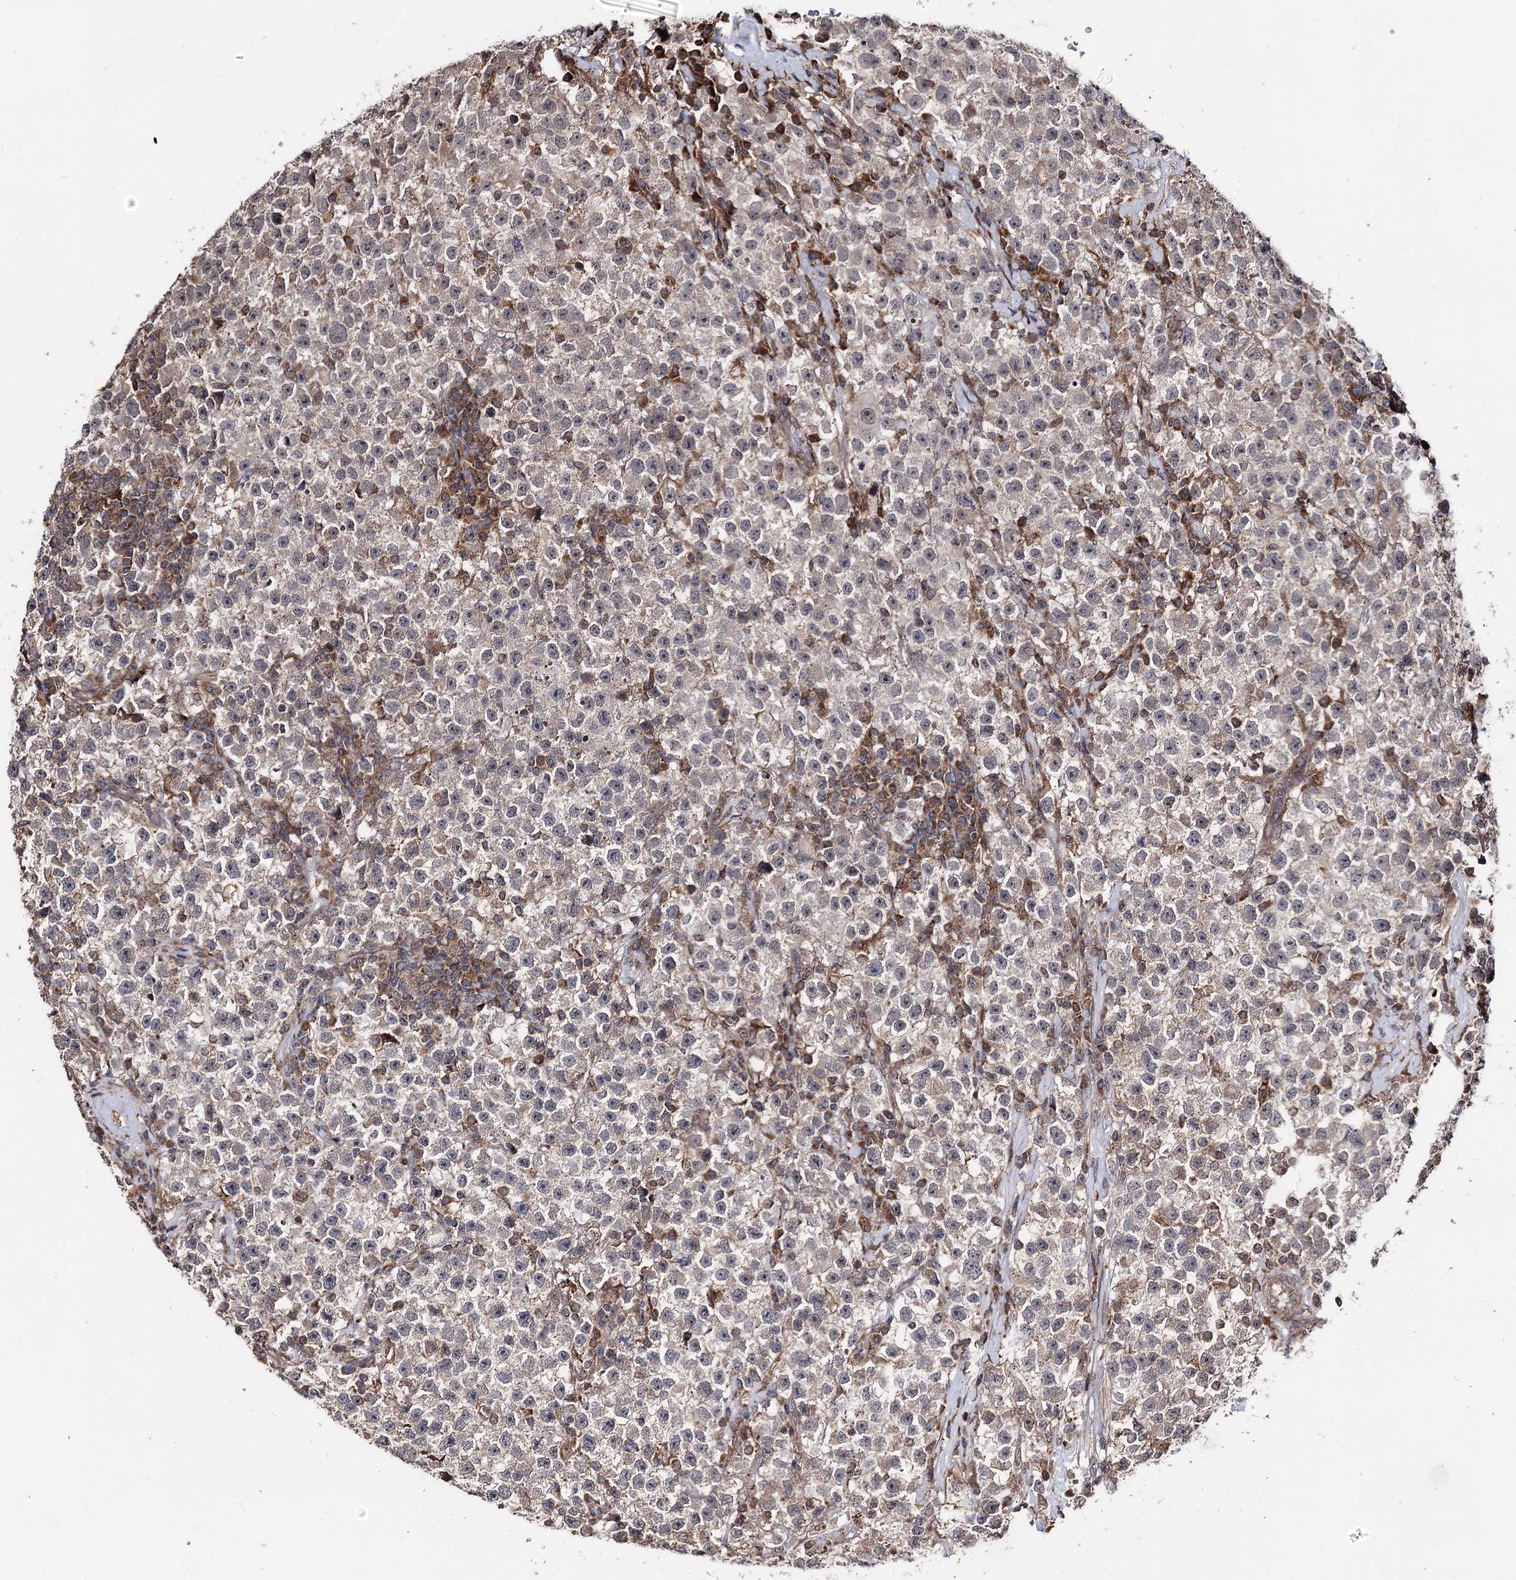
{"staining": {"intensity": "weak", "quantity": "<25%", "location": "cytoplasmic/membranous"}, "tissue": "testis cancer", "cell_type": "Tumor cells", "image_type": "cancer", "snomed": [{"axis": "morphology", "description": "Seminoma, NOS"}, {"axis": "topography", "description": "Testis"}], "caption": "A micrograph of human testis seminoma is negative for staining in tumor cells.", "gene": "MINDY3", "patient": {"sex": "male", "age": 22}}